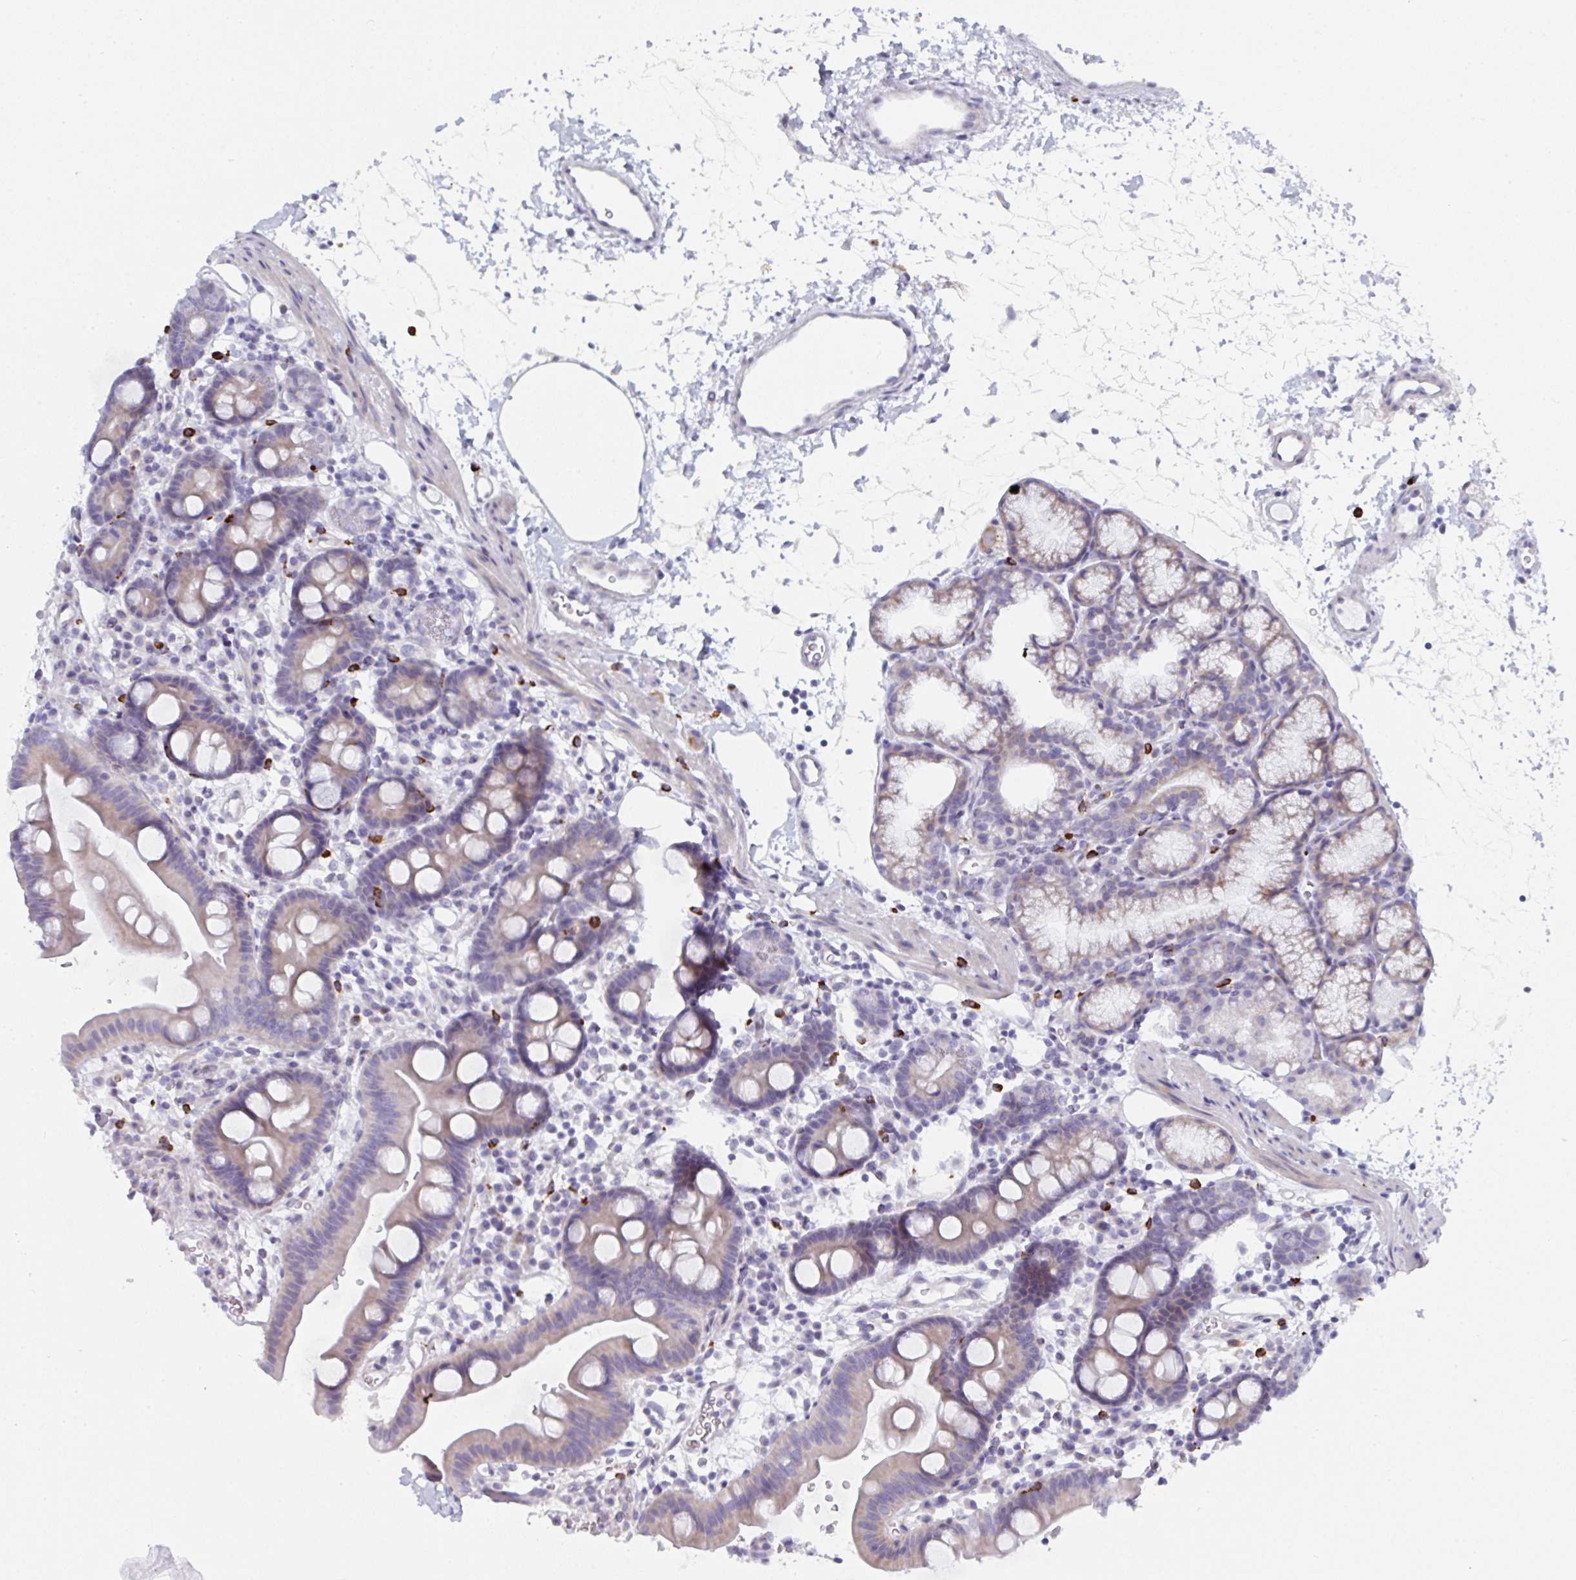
{"staining": {"intensity": "weak", "quantity": "<25%", "location": "cytoplasmic/membranous"}, "tissue": "duodenum", "cell_type": "Glandular cells", "image_type": "normal", "snomed": [{"axis": "morphology", "description": "Normal tissue, NOS"}, {"axis": "topography", "description": "Duodenum"}], "caption": "The photomicrograph displays no staining of glandular cells in benign duodenum.", "gene": "ZNF684", "patient": {"sex": "male", "age": 59}}